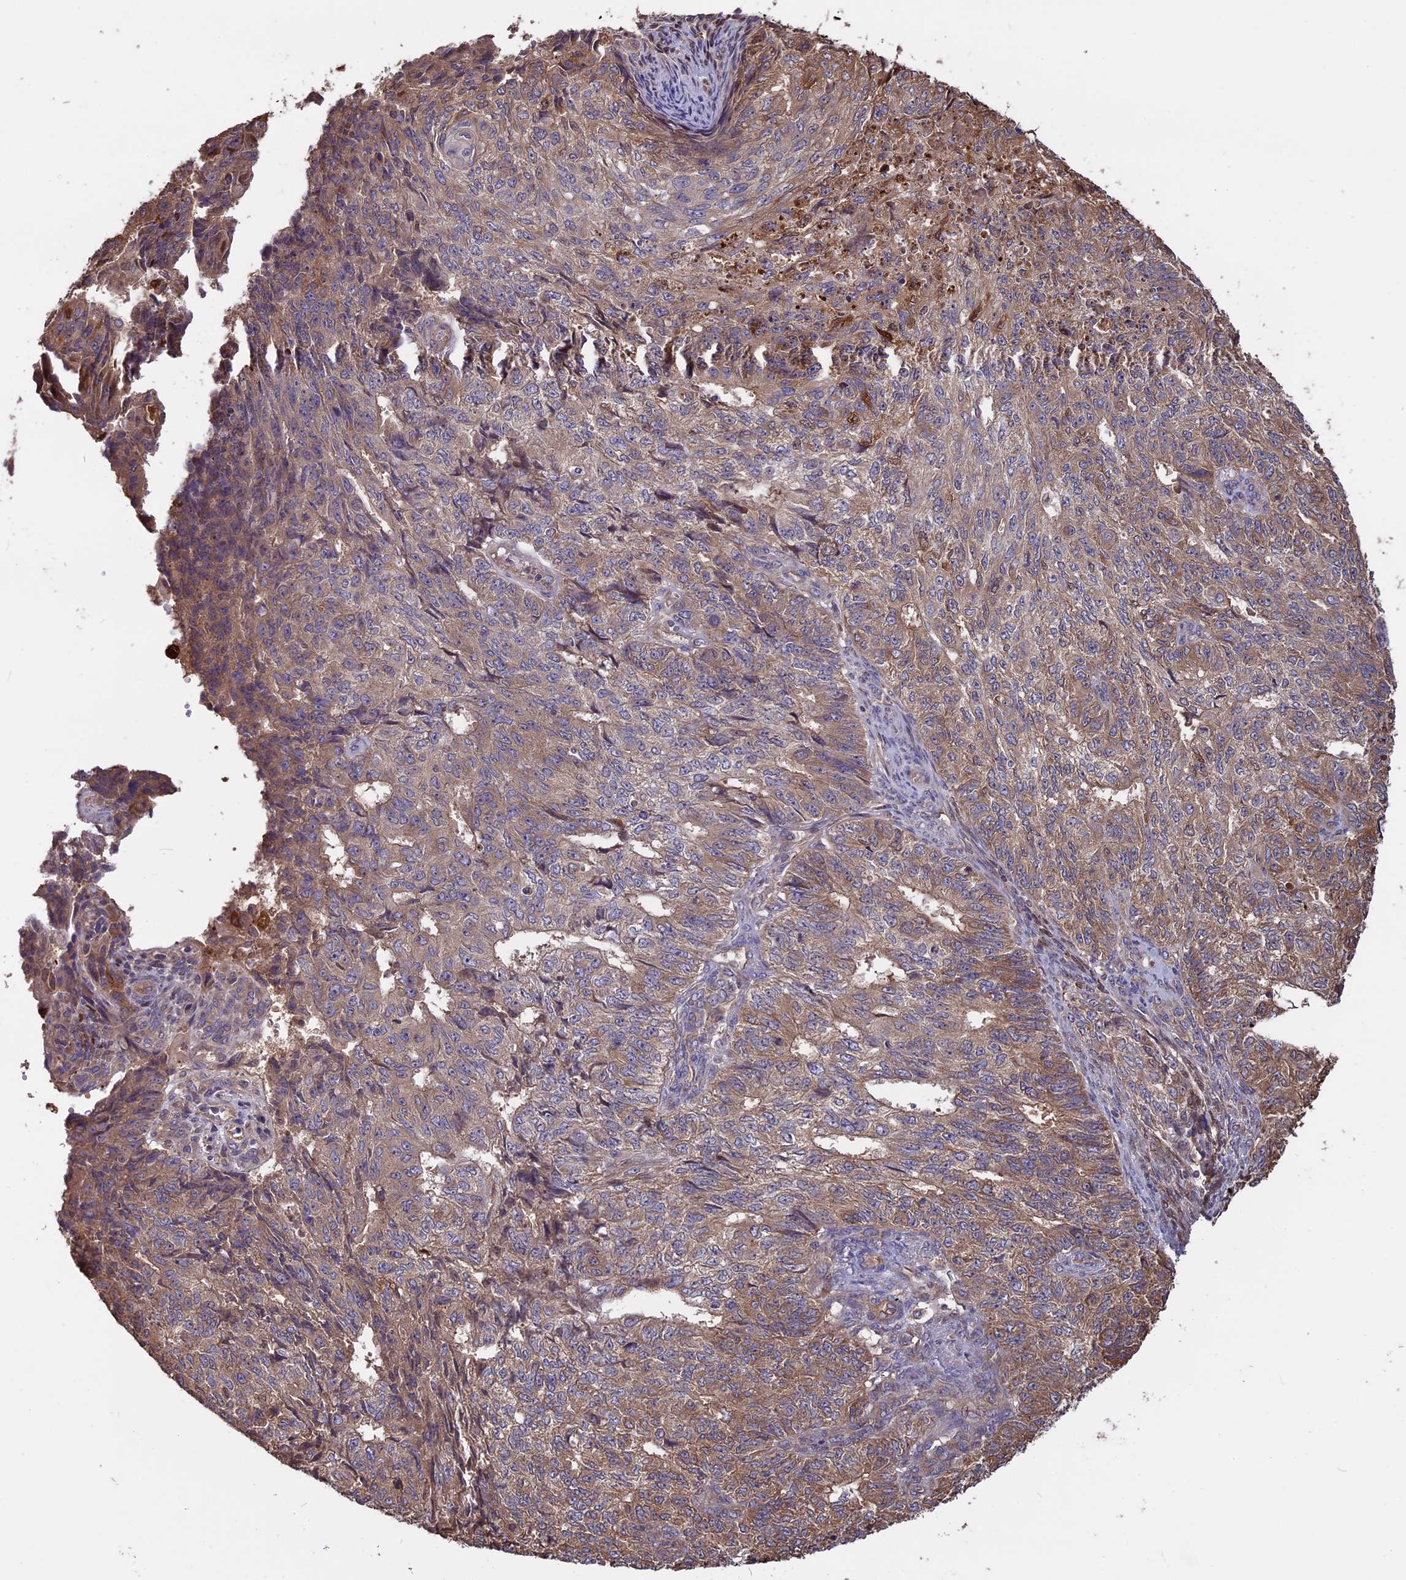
{"staining": {"intensity": "moderate", "quantity": ">75%", "location": "cytoplasmic/membranous"}, "tissue": "endometrial cancer", "cell_type": "Tumor cells", "image_type": "cancer", "snomed": [{"axis": "morphology", "description": "Adenocarcinoma, NOS"}, {"axis": "topography", "description": "Endometrium"}], "caption": "Human endometrial cancer stained for a protein (brown) reveals moderate cytoplasmic/membranous positive positivity in about >75% of tumor cells.", "gene": "VWA3A", "patient": {"sex": "female", "age": 32}}